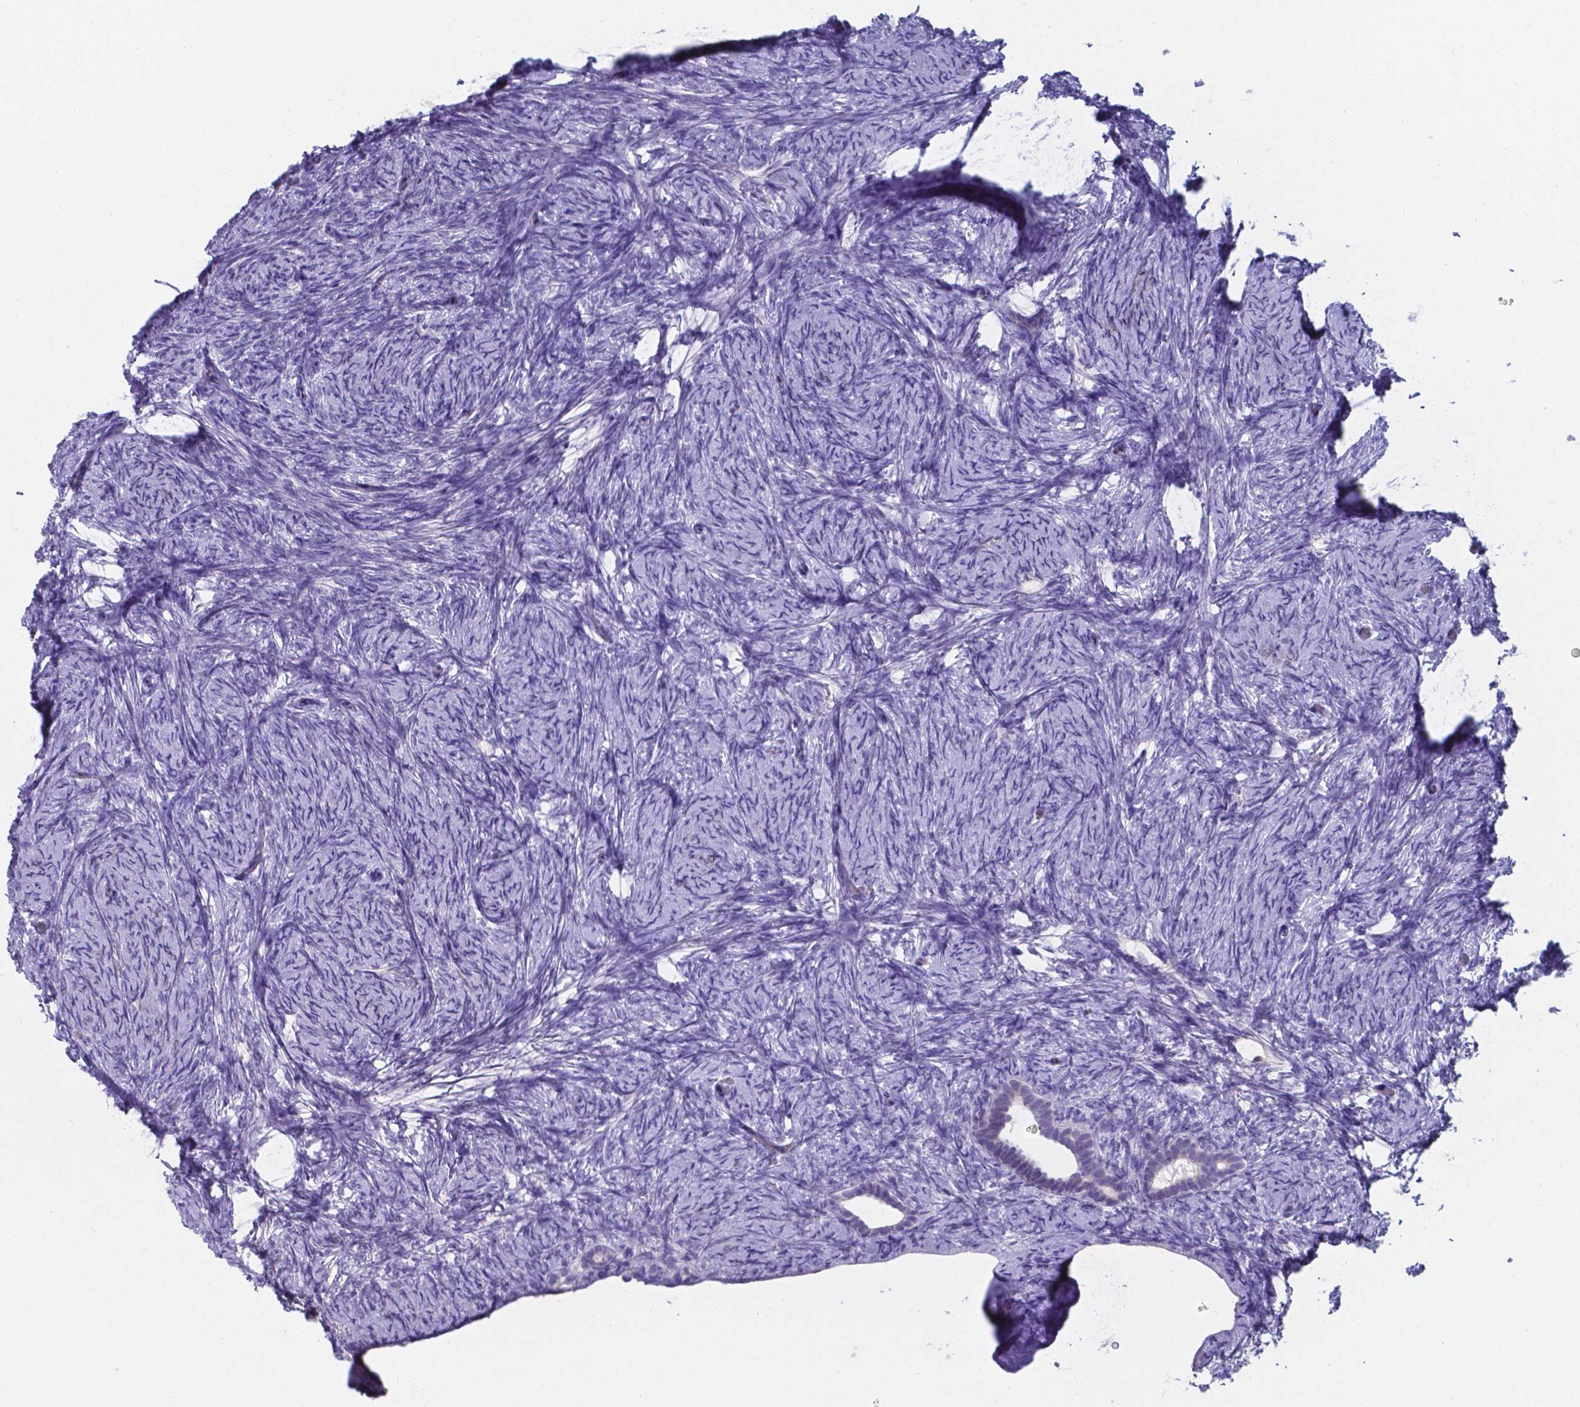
{"staining": {"intensity": "negative", "quantity": "none", "location": "none"}, "tissue": "ovary", "cell_type": "Ovarian stroma cells", "image_type": "normal", "snomed": [{"axis": "morphology", "description": "Normal tissue, NOS"}, {"axis": "topography", "description": "Ovary"}], "caption": "High power microscopy micrograph of an immunohistochemistry (IHC) histopathology image of unremarkable ovary, revealing no significant expression in ovarian stroma cells. The staining was performed using DAB to visualize the protein expression in brown, while the nuclei were stained in blue with hematoxylin (Magnification: 20x).", "gene": "UBE2J1", "patient": {"sex": "female", "age": 34}}